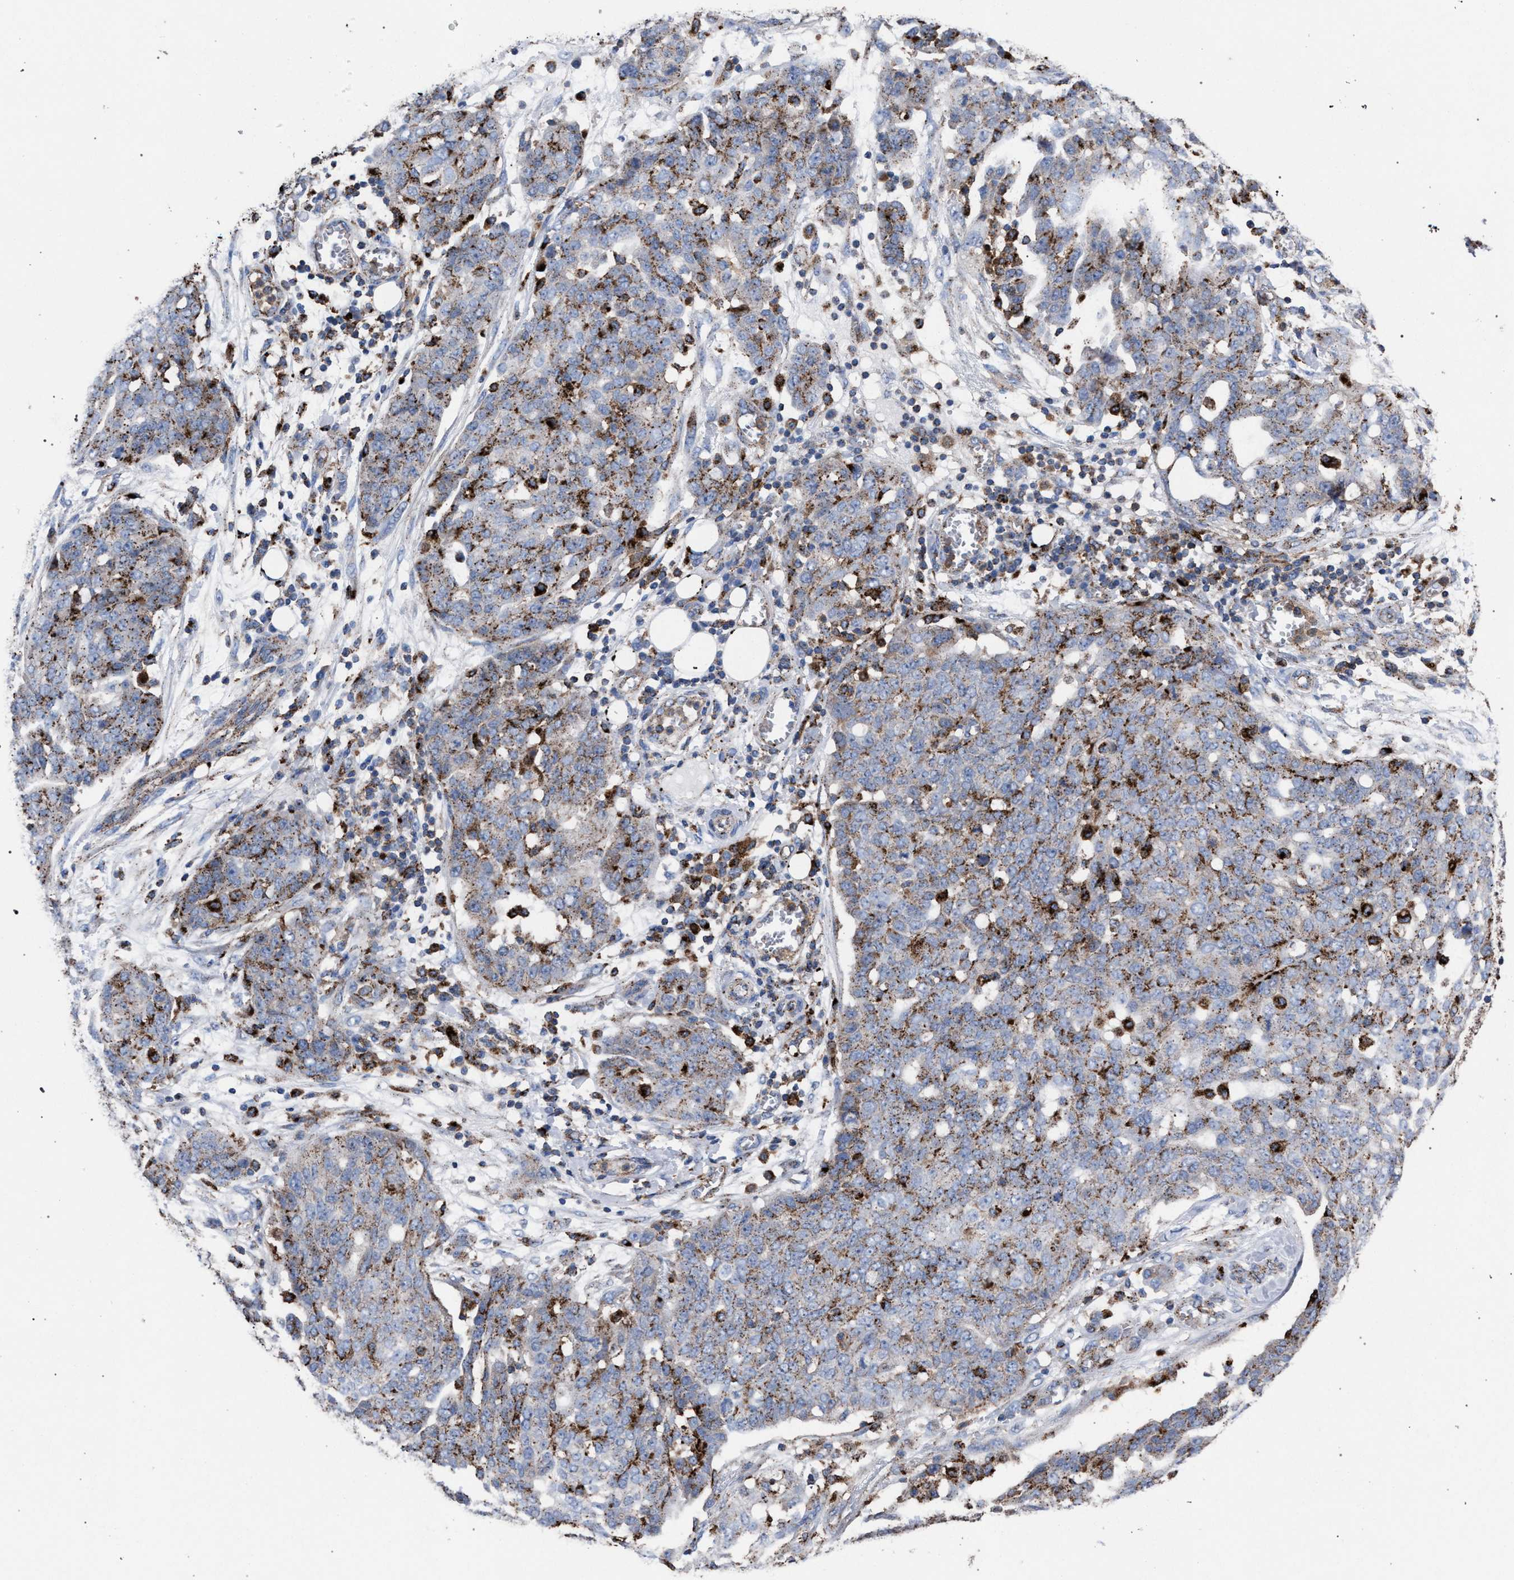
{"staining": {"intensity": "moderate", "quantity": ">75%", "location": "cytoplasmic/membranous"}, "tissue": "ovarian cancer", "cell_type": "Tumor cells", "image_type": "cancer", "snomed": [{"axis": "morphology", "description": "Cystadenocarcinoma, serous, NOS"}, {"axis": "topography", "description": "Soft tissue"}, {"axis": "topography", "description": "Ovary"}], "caption": "Protein positivity by IHC displays moderate cytoplasmic/membranous positivity in about >75% of tumor cells in ovarian cancer. (IHC, brightfield microscopy, high magnification).", "gene": "PPT1", "patient": {"sex": "female", "age": 57}}